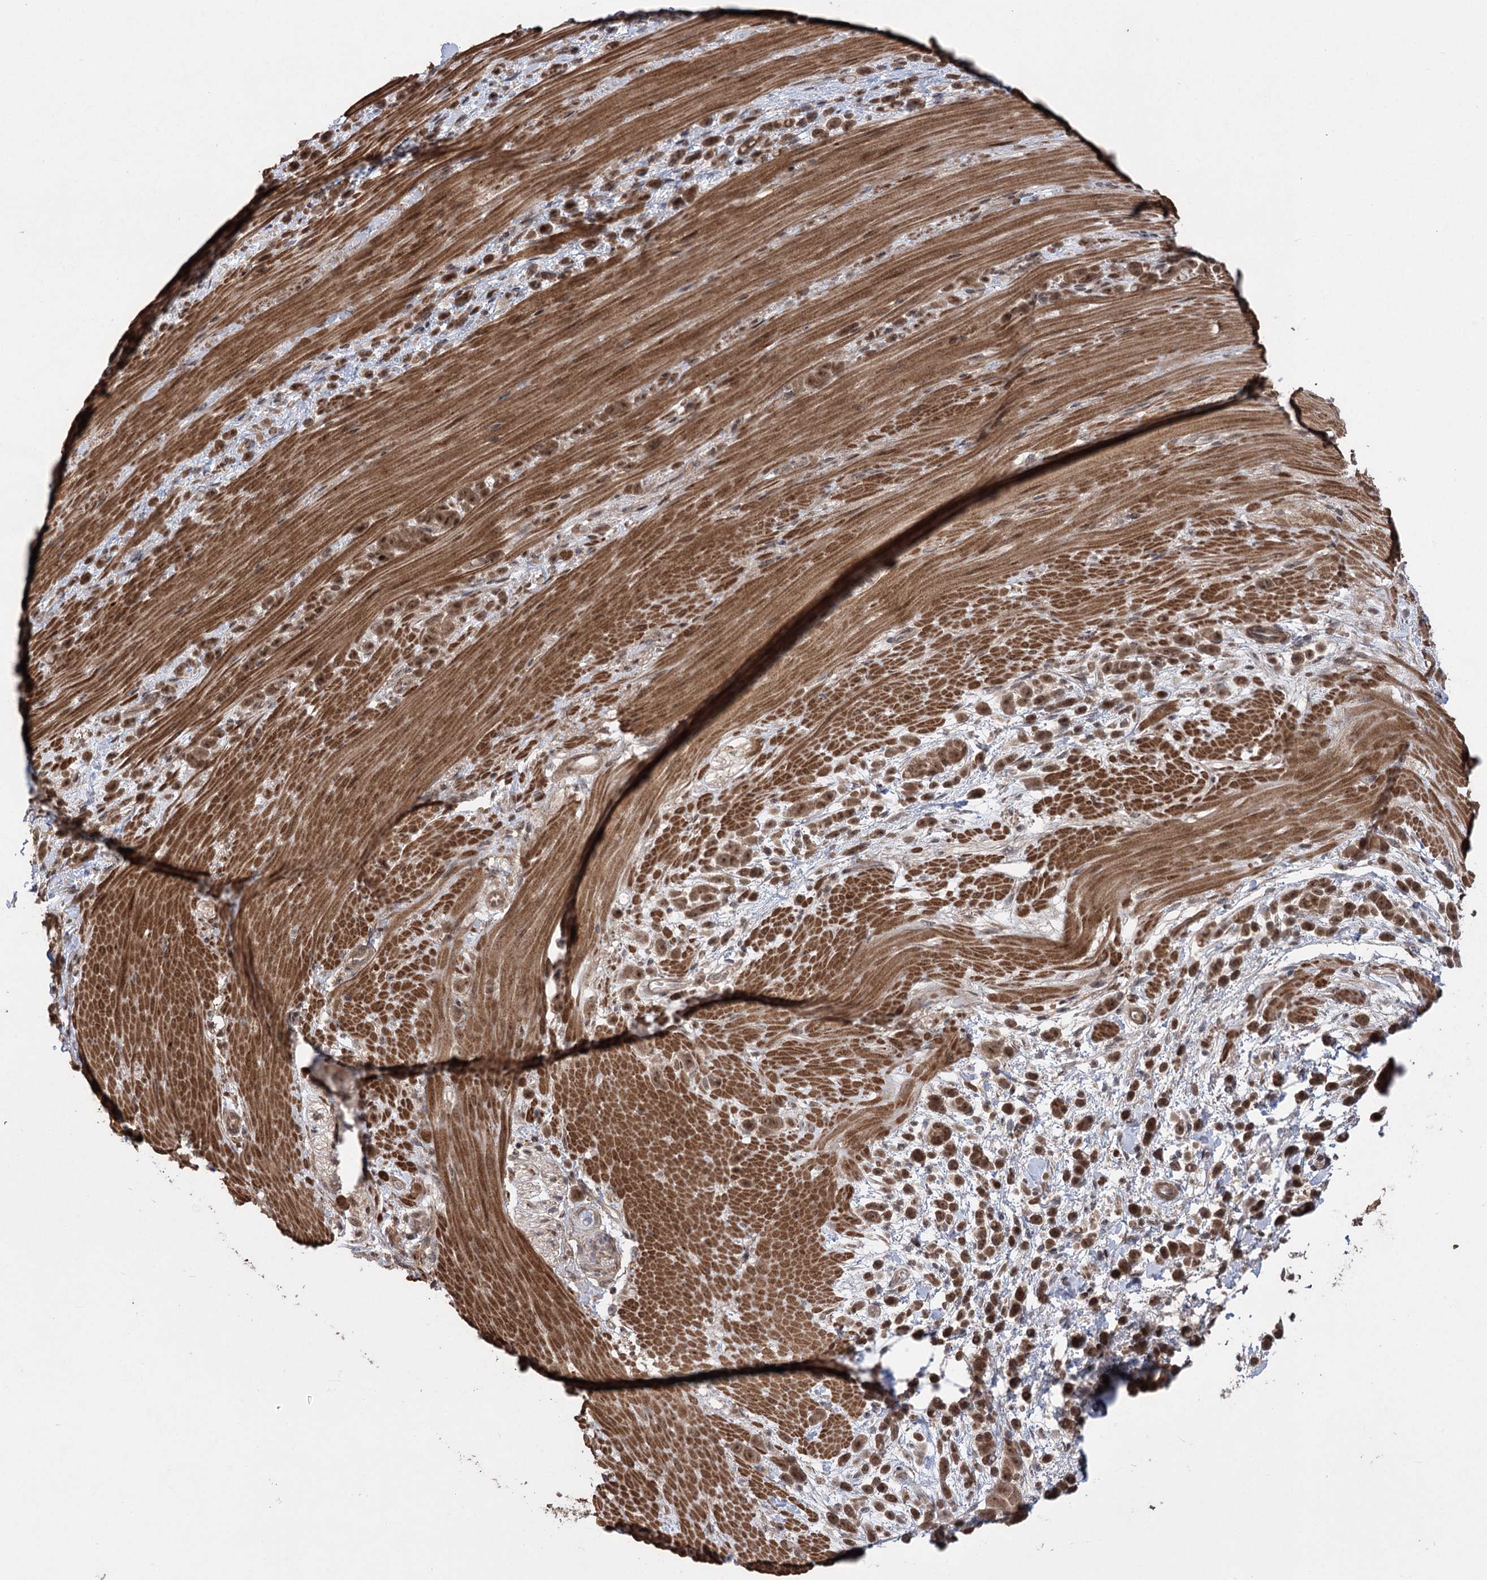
{"staining": {"intensity": "moderate", "quantity": ">75%", "location": "cytoplasmic/membranous,nuclear"}, "tissue": "pancreatic cancer", "cell_type": "Tumor cells", "image_type": "cancer", "snomed": [{"axis": "morphology", "description": "Normal tissue, NOS"}, {"axis": "morphology", "description": "Adenocarcinoma, NOS"}, {"axis": "topography", "description": "Pancreas"}], "caption": "About >75% of tumor cells in pancreatic cancer demonstrate moderate cytoplasmic/membranous and nuclear protein positivity as visualized by brown immunohistochemical staining.", "gene": "TENM2", "patient": {"sex": "female", "age": 64}}